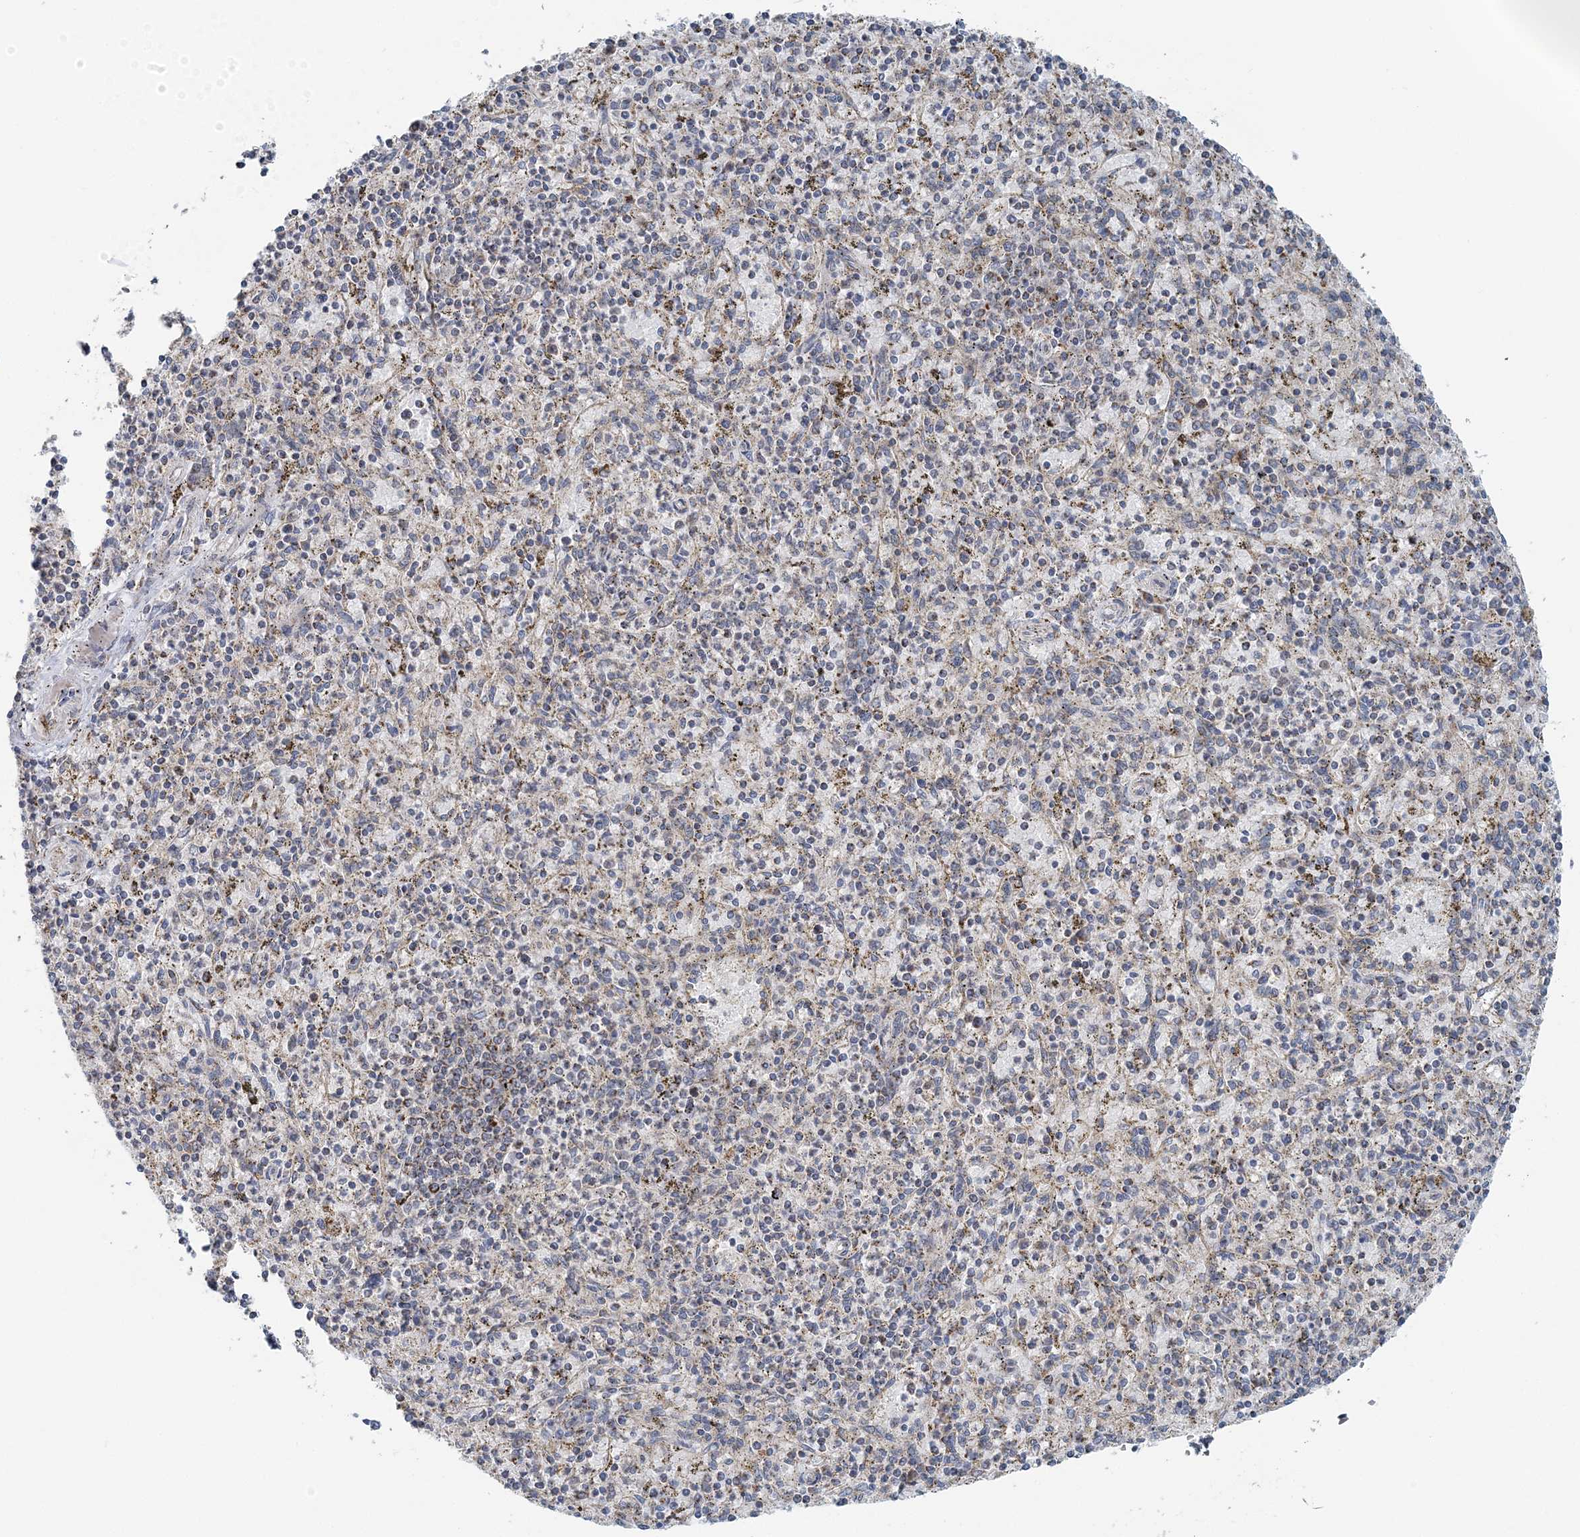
{"staining": {"intensity": "negative", "quantity": "none", "location": "none"}, "tissue": "spleen", "cell_type": "Cells in red pulp", "image_type": "normal", "snomed": [{"axis": "morphology", "description": "Normal tissue, NOS"}, {"axis": "topography", "description": "Spleen"}], "caption": "The photomicrograph shows no significant expression in cells in red pulp of spleen. The staining was performed using DAB to visualize the protein expression in brown, while the nuclei were stained in blue with hematoxylin (Magnification: 20x).", "gene": "RNF150", "patient": {"sex": "male", "age": 72}}